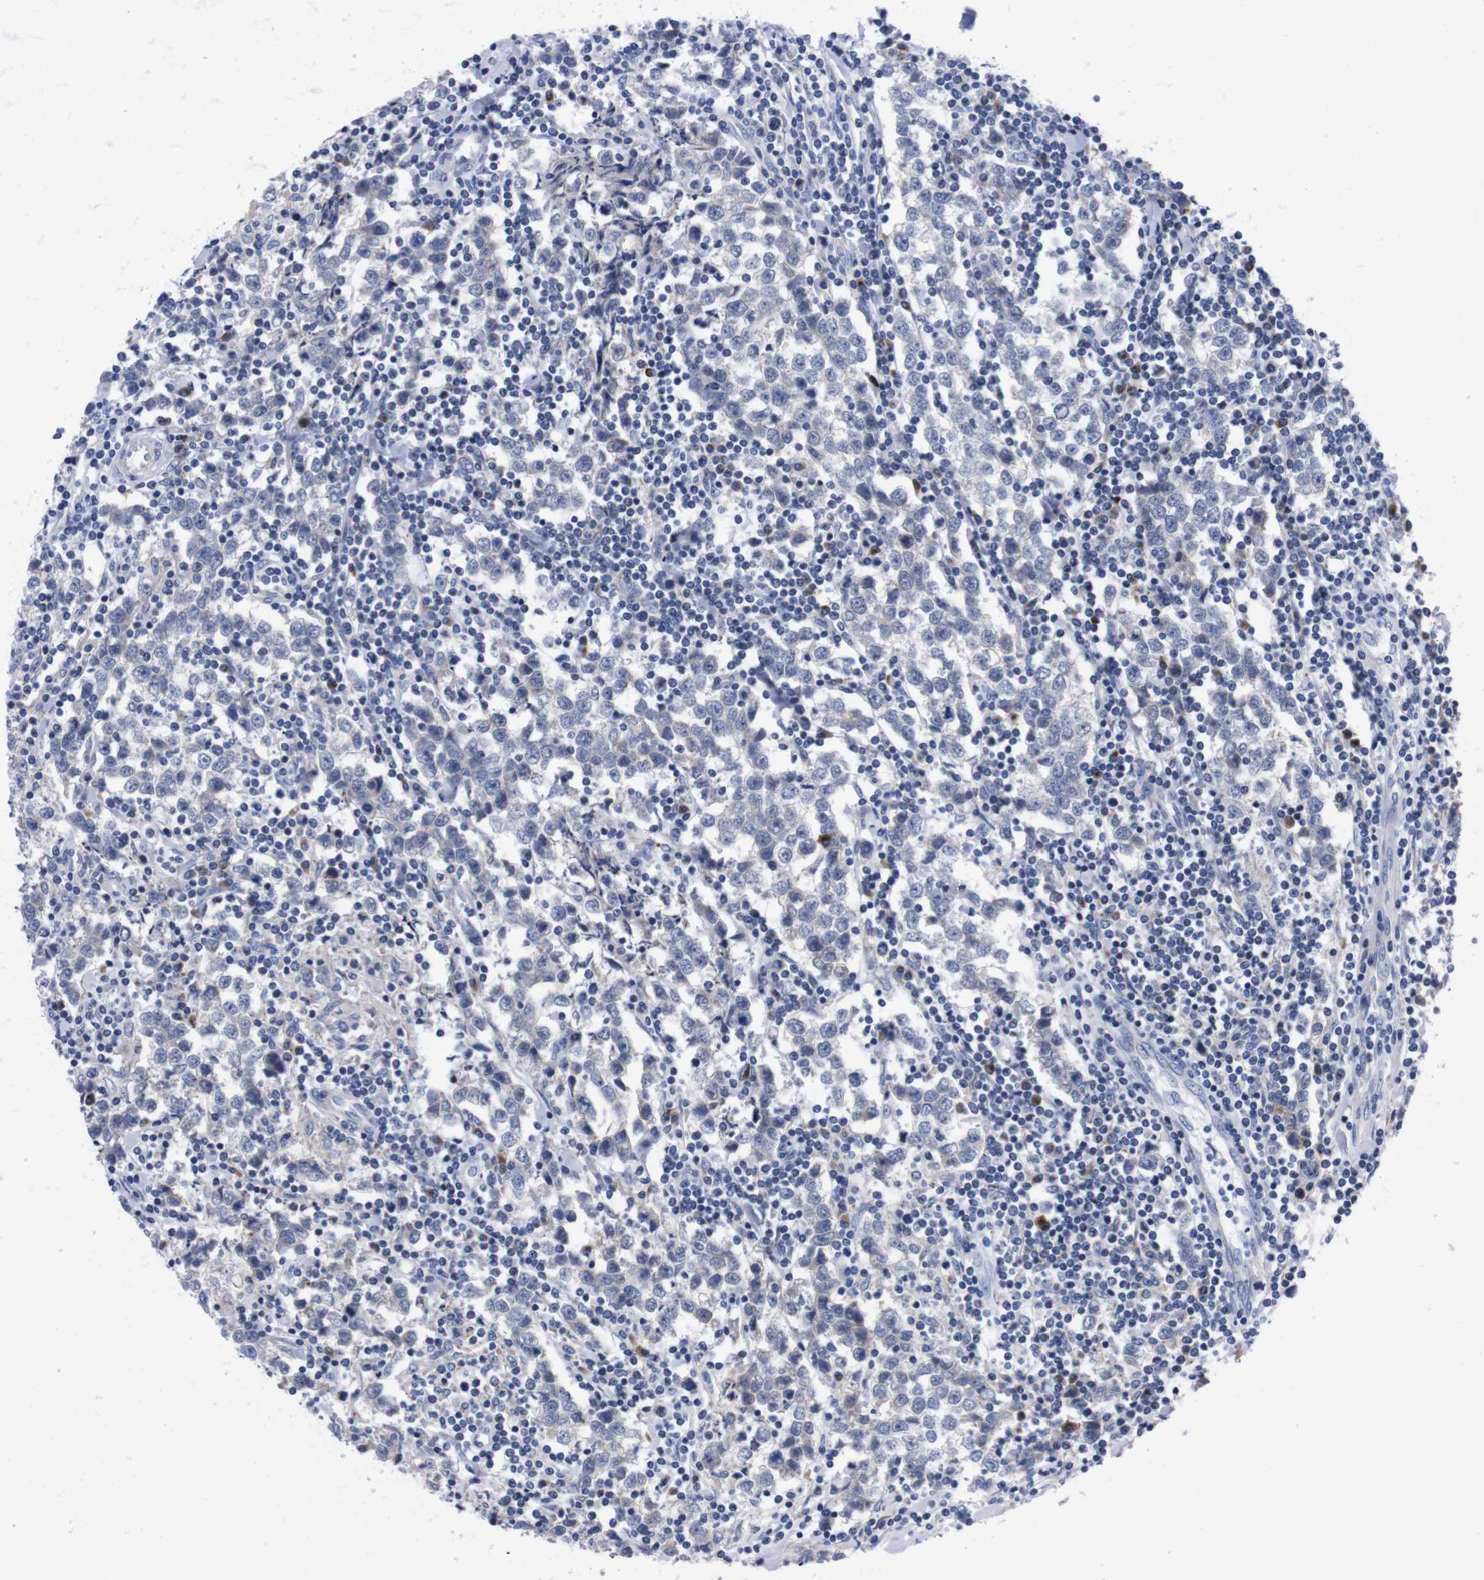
{"staining": {"intensity": "negative", "quantity": "none", "location": "none"}, "tissue": "testis cancer", "cell_type": "Tumor cells", "image_type": "cancer", "snomed": [{"axis": "morphology", "description": "Seminoma, NOS"}, {"axis": "morphology", "description": "Carcinoma, Embryonal, NOS"}, {"axis": "topography", "description": "Testis"}], "caption": "The image shows no significant positivity in tumor cells of testis cancer (seminoma).", "gene": "FAM210A", "patient": {"sex": "male", "age": 36}}